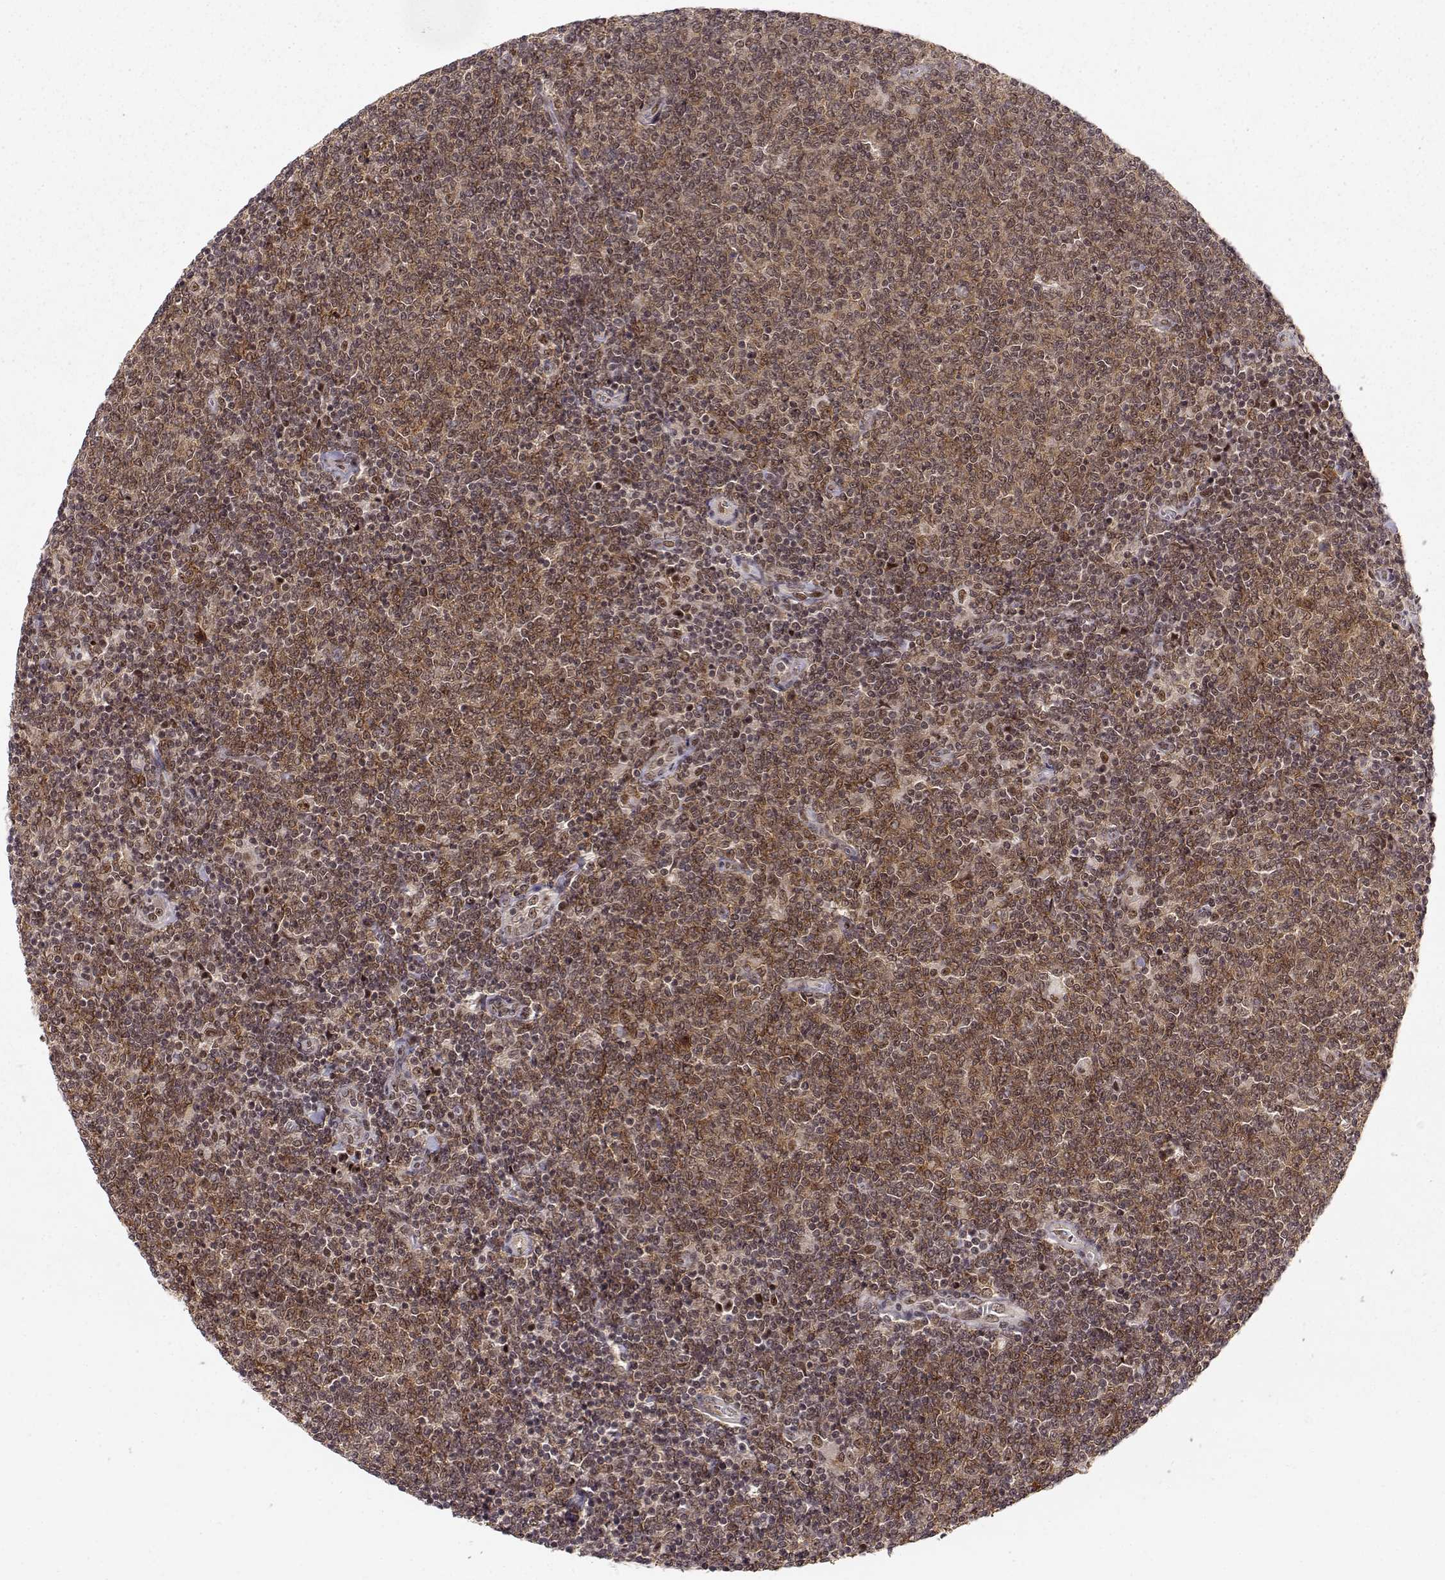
{"staining": {"intensity": "weak", "quantity": ">75%", "location": "cytoplasmic/membranous,nuclear"}, "tissue": "lymphoma", "cell_type": "Tumor cells", "image_type": "cancer", "snomed": [{"axis": "morphology", "description": "Malignant lymphoma, non-Hodgkin's type, Low grade"}, {"axis": "topography", "description": "Lymph node"}], "caption": "Immunohistochemical staining of lymphoma displays low levels of weak cytoplasmic/membranous and nuclear protein expression in about >75% of tumor cells.", "gene": "CSNK2A1", "patient": {"sex": "male", "age": 52}}